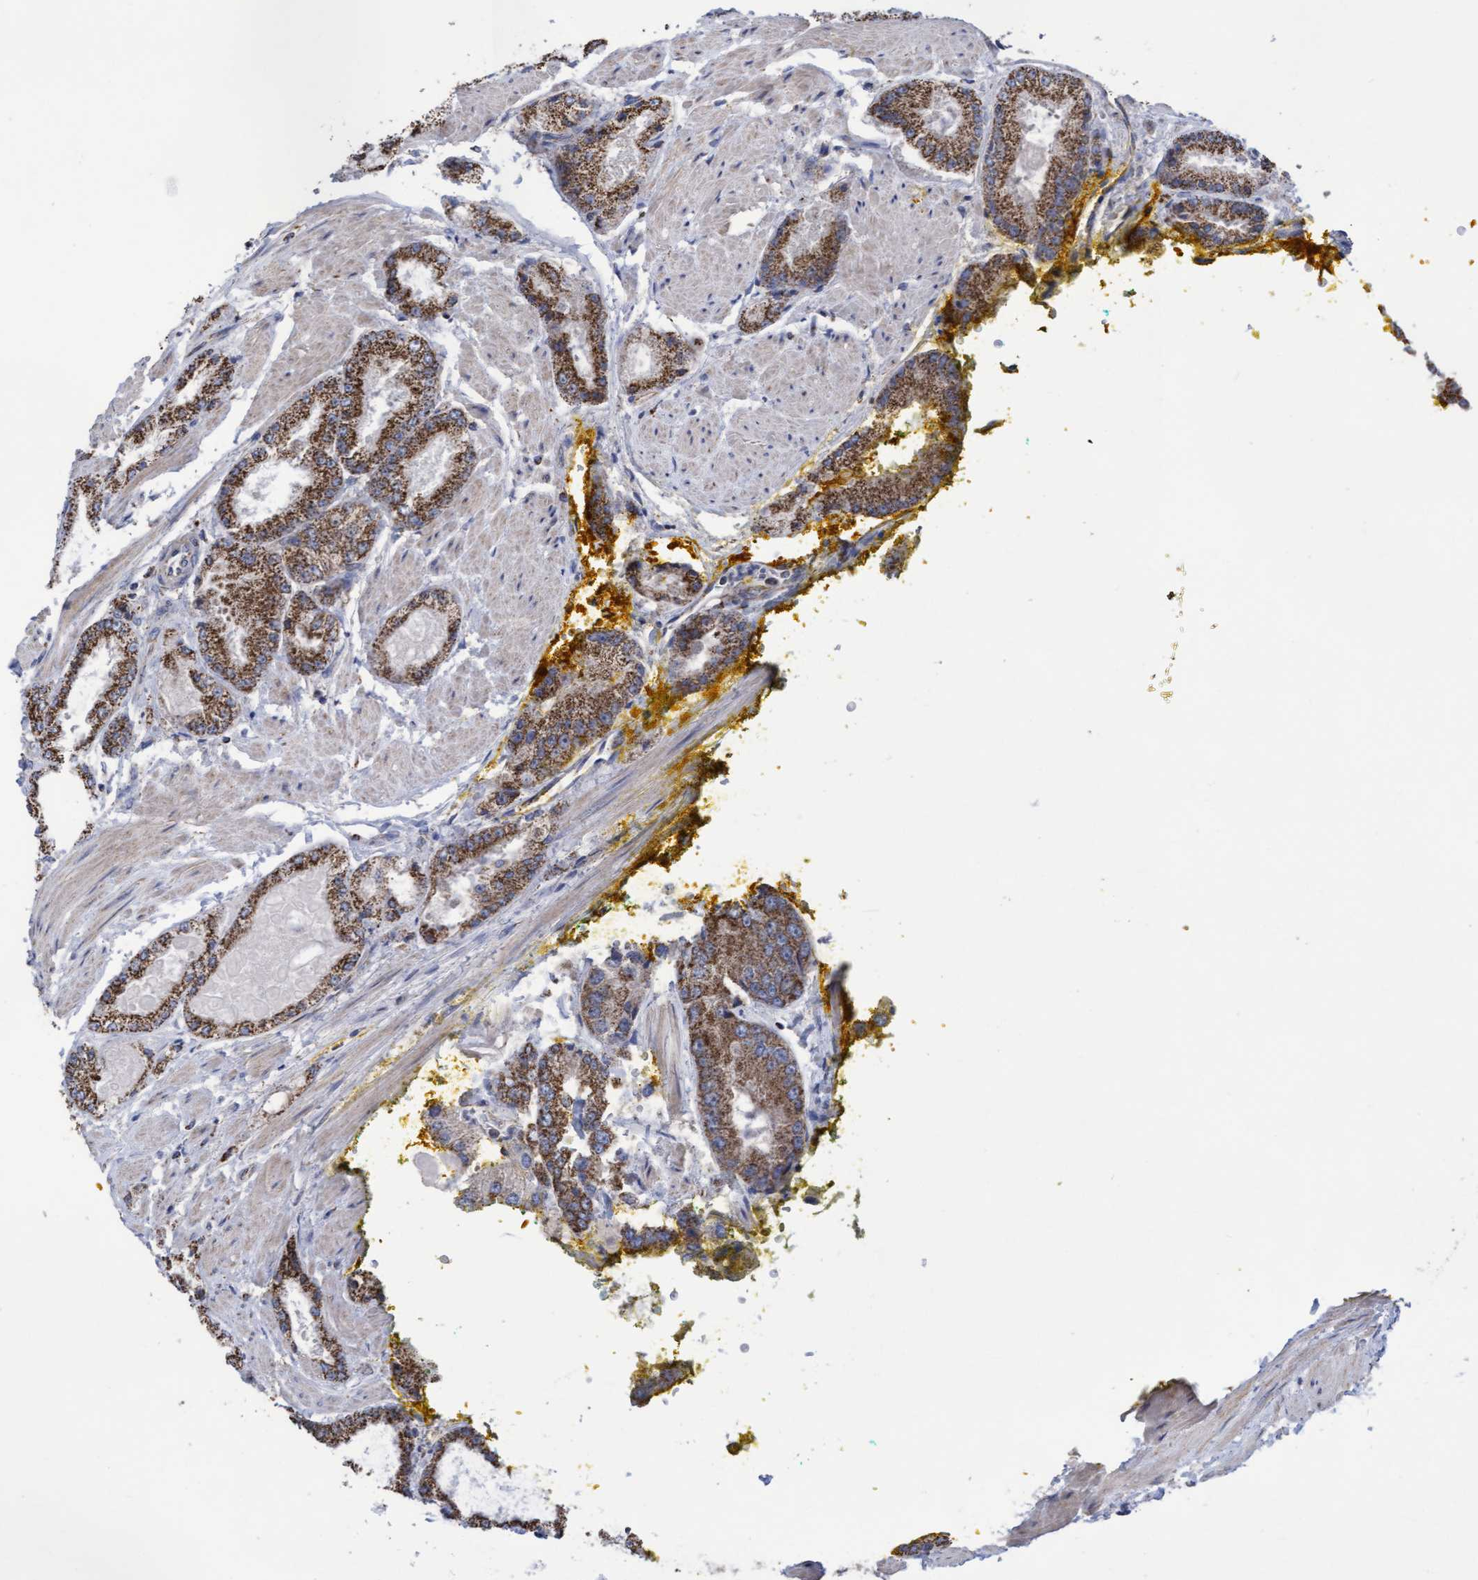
{"staining": {"intensity": "strong", "quantity": ">75%", "location": "cytoplasmic/membranous"}, "tissue": "prostate cancer", "cell_type": "Tumor cells", "image_type": "cancer", "snomed": [{"axis": "morphology", "description": "Adenocarcinoma, High grade"}, {"axis": "topography", "description": "Prostate"}], "caption": "Prostate adenocarcinoma (high-grade) stained with a protein marker reveals strong staining in tumor cells.", "gene": "COBL", "patient": {"sex": "male", "age": 50}}